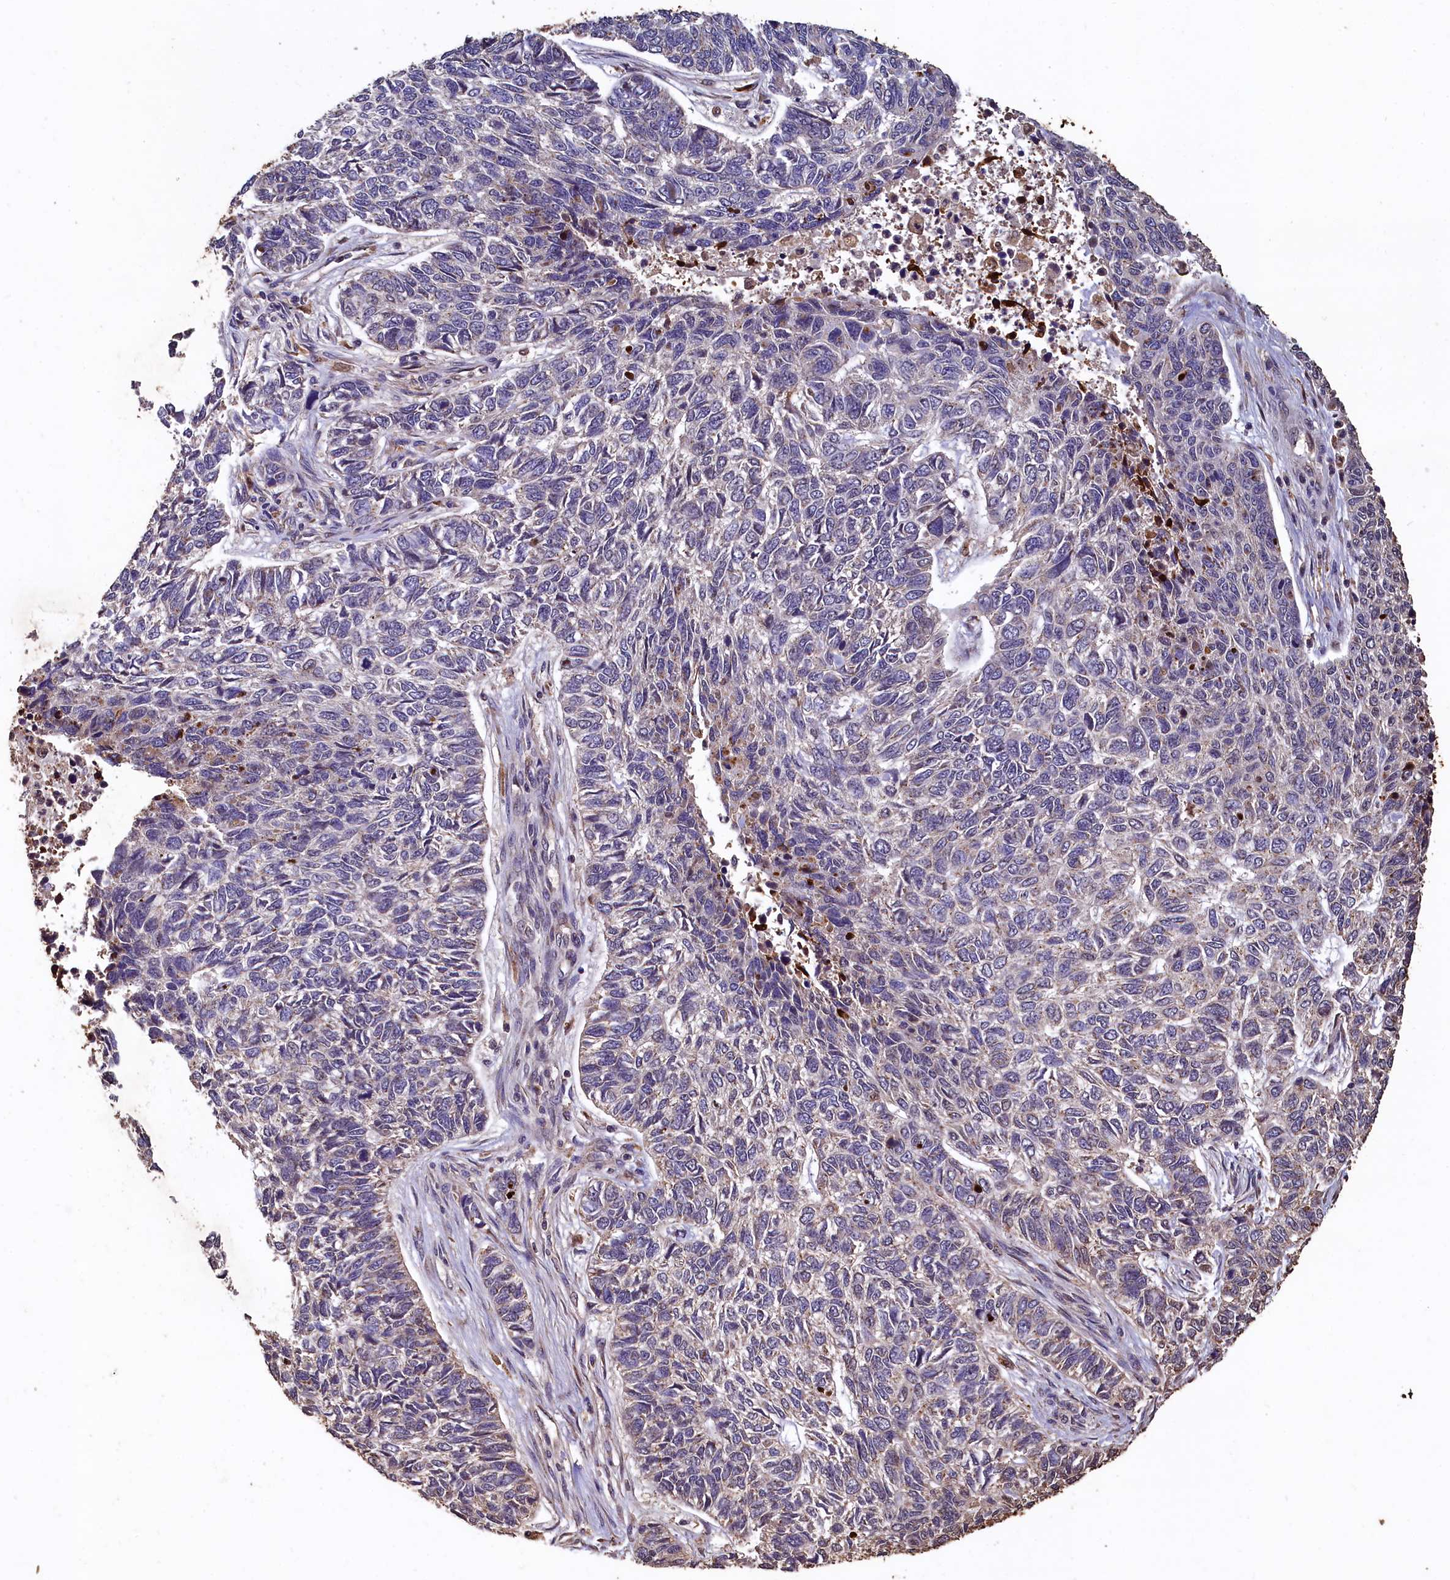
{"staining": {"intensity": "negative", "quantity": "none", "location": "none"}, "tissue": "skin cancer", "cell_type": "Tumor cells", "image_type": "cancer", "snomed": [{"axis": "morphology", "description": "Basal cell carcinoma"}, {"axis": "topography", "description": "Skin"}], "caption": "This micrograph is of skin cancer stained with immunohistochemistry (IHC) to label a protein in brown with the nuclei are counter-stained blue. There is no staining in tumor cells. Brightfield microscopy of IHC stained with DAB (brown) and hematoxylin (blue), captured at high magnification.", "gene": "LSM4", "patient": {"sex": "female", "age": 65}}